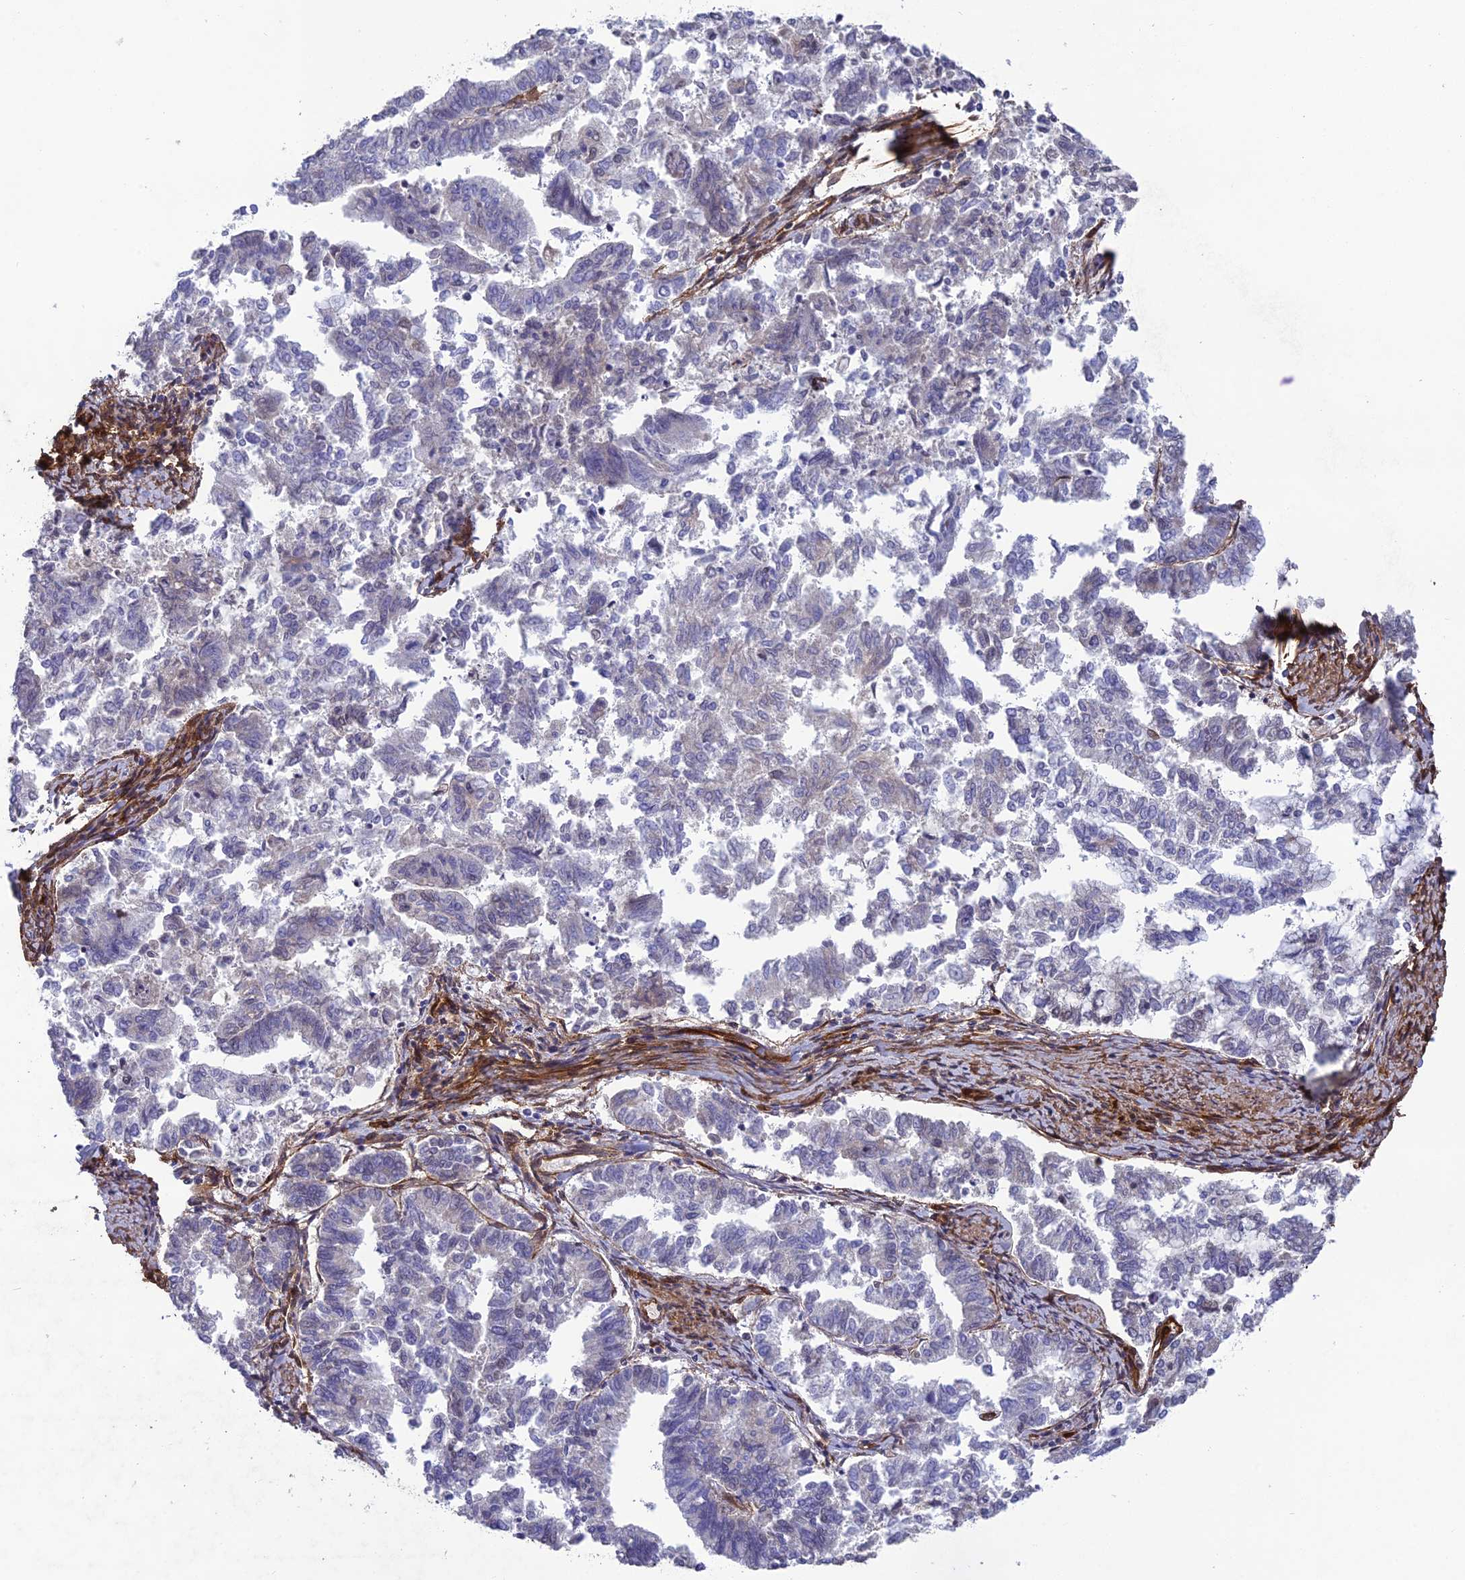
{"staining": {"intensity": "negative", "quantity": "none", "location": "none"}, "tissue": "endometrial cancer", "cell_type": "Tumor cells", "image_type": "cancer", "snomed": [{"axis": "morphology", "description": "Adenocarcinoma, NOS"}, {"axis": "topography", "description": "Endometrium"}], "caption": "The photomicrograph exhibits no staining of tumor cells in endometrial adenocarcinoma.", "gene": "TNS1", "patient": {"sex": "female", "age": 79}}